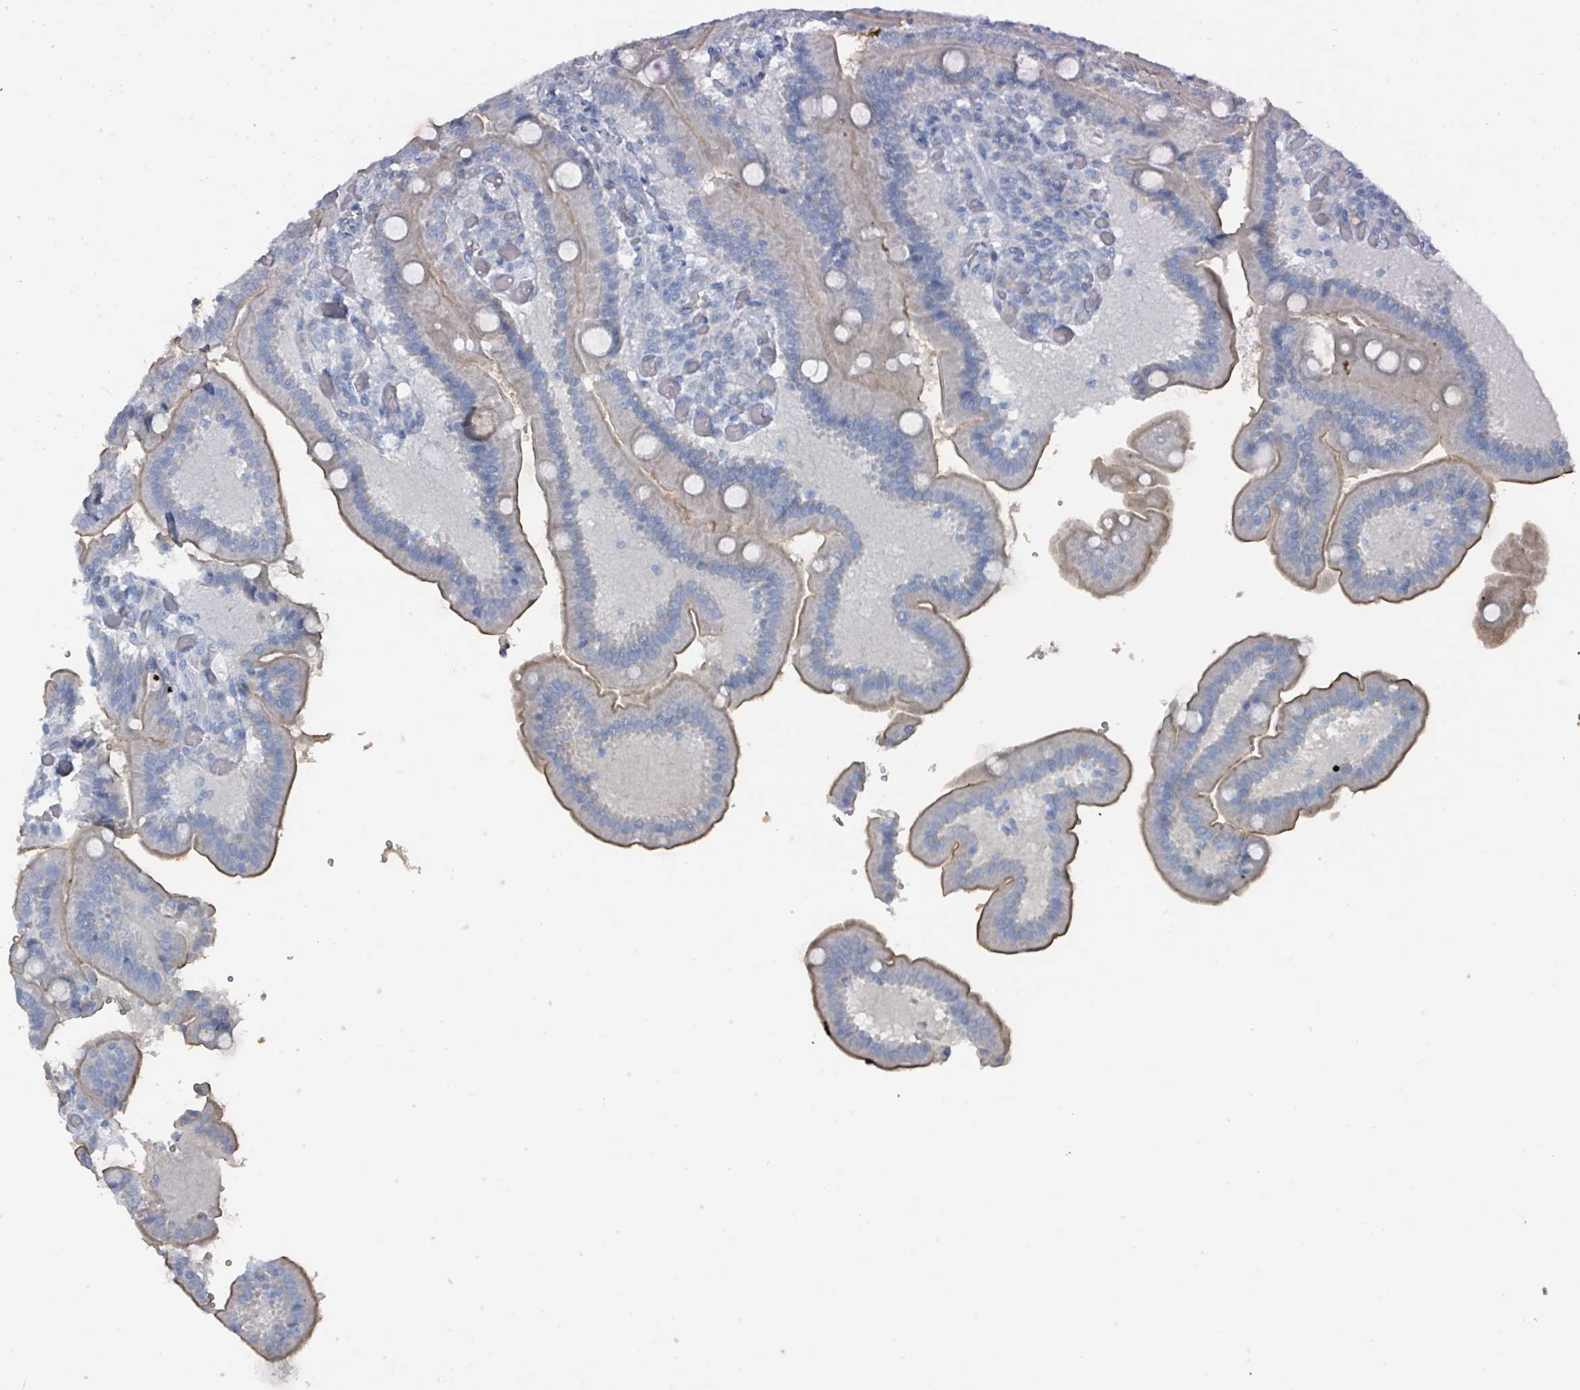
{"staining": {"intensity": "moderate", "quantity": "25%-75%", "location": "cytoplasmic/membranous"}, "tissue": "duodenum", "cell_type": "Glandular cells", "image_type": "normal", "snomed": [{"axis": "morphology", "description": "Normal tissue, NOS"}, {"axis": "topography", "description": "Duodenum"}], "caption": "The immunohistochemical stain labels moderate cytoplasmic/membranous staining in glandular cells of normal duodenum.", "gene": "GAMT", "patient": {"sex": "female", "age": 62}}